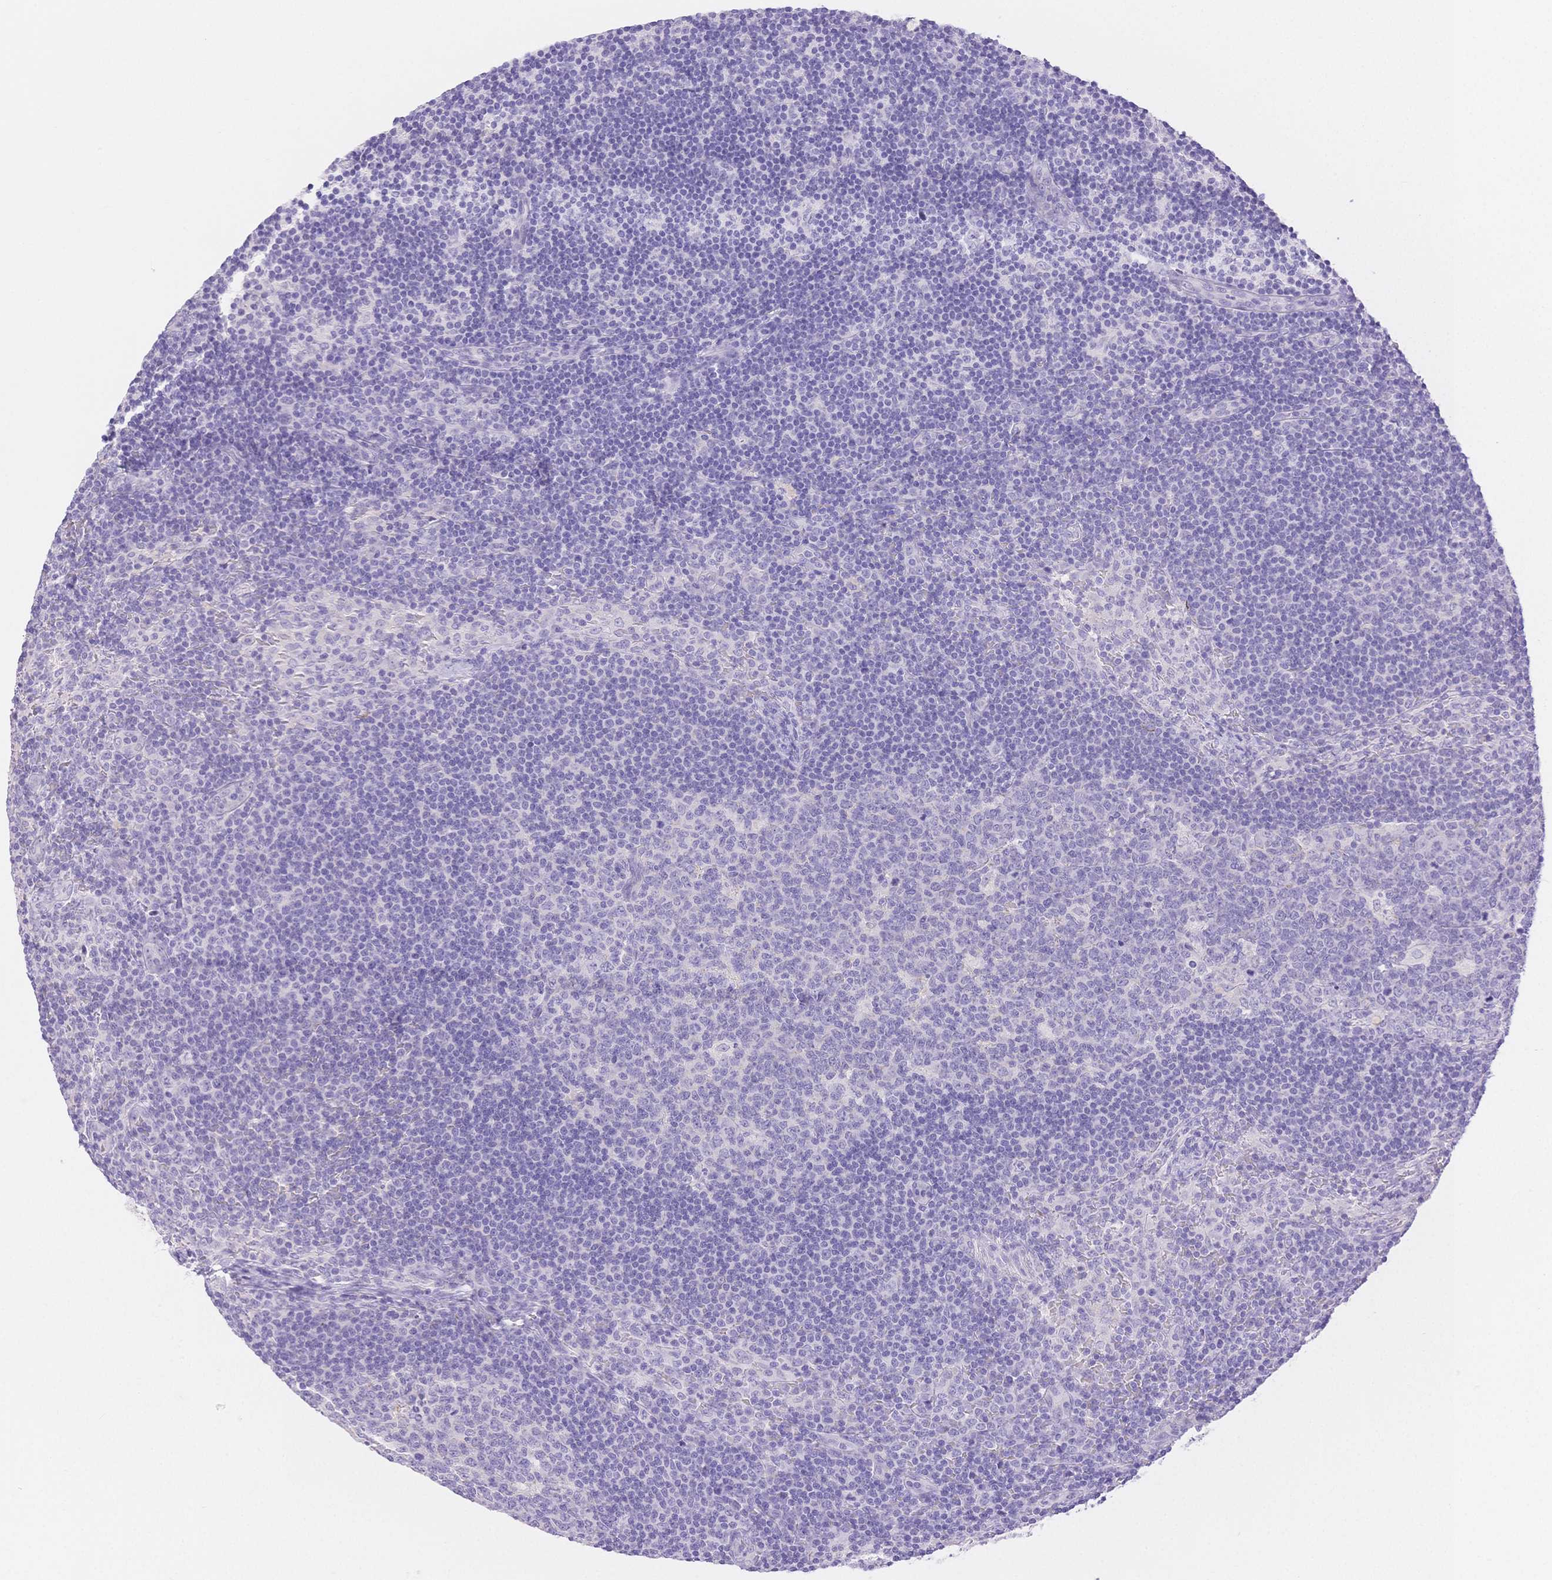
{"staining": {"intensity": "negative", "quantity": "none", "location": "none"}, "tissue": "lymph node", "cell_type": "Germinal center cells", "image_type": "normal", "snomed": [{"axis": "morphology", "description": "Normal tissue, NOS"}, {"axis": "topography", "description": "Lymph node"}], "caption": "Immunohistochemical staining of unremarkable human lymph node reveals no significant expression in germinal center cells. Brightfield microscopy of IHC stained with DAB (brown) and hematoxylin (blue), captured at high magnification.", "gene": "WDR54", "patient": {"sex": "female", "age": 41}}